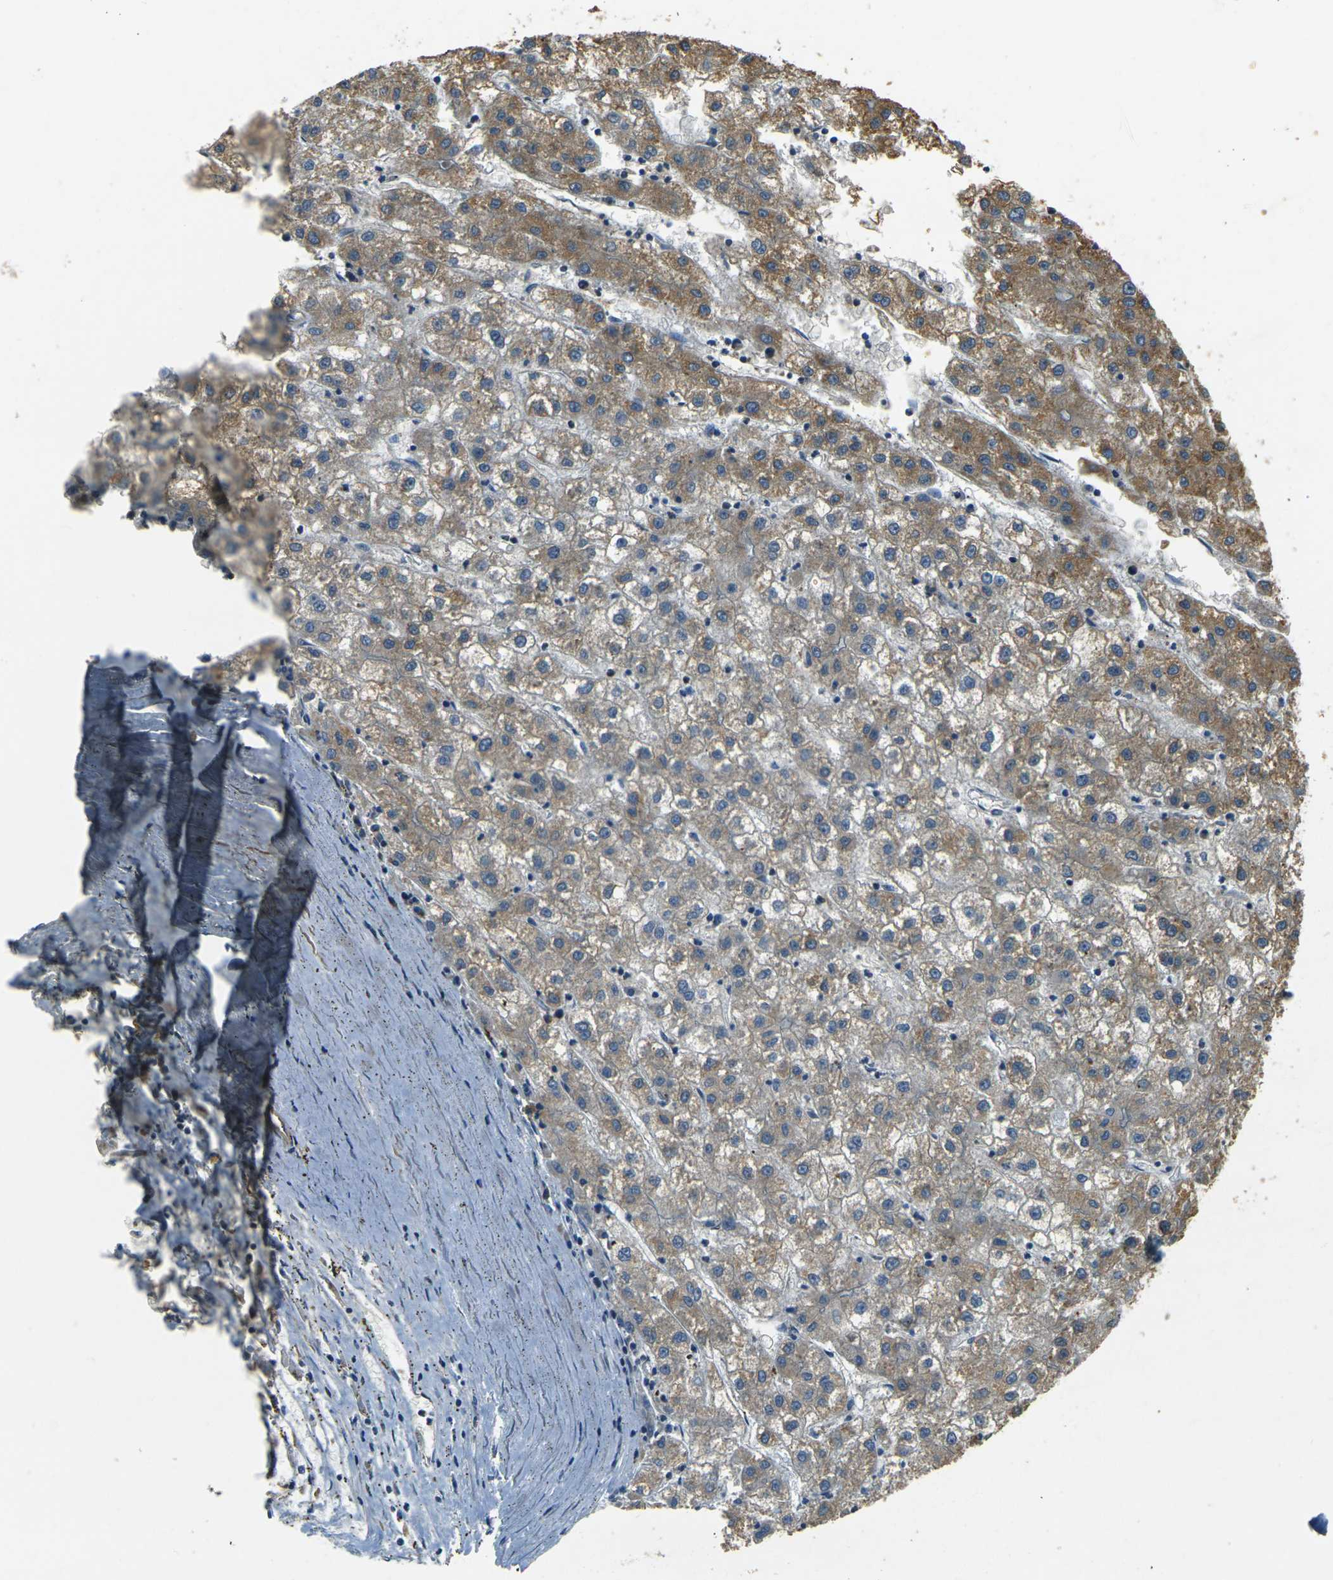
{"staining": {"intensity": "moderate", "quantity": ">75%", "location": "cytoplasmic/membranous"}, "tissue": "liver cancer", "cell_type": "Tumor cells", "image_type": "cancer", "snomed": [{"axis": "morphology", "description": "Carcinoma, Hepatocellular, NOS"}, {"axis": "topography", "description": "Liver"}], "caption": "There is medium levels of moderate cytoplasmic/membranous expression in tumor cells of hepatocellular carcinoma (liver), as demonstrated by immunohistochemical staining (brown color).", "gene": "EPHA7", "patient": {"sex": "male", "age": 72}}